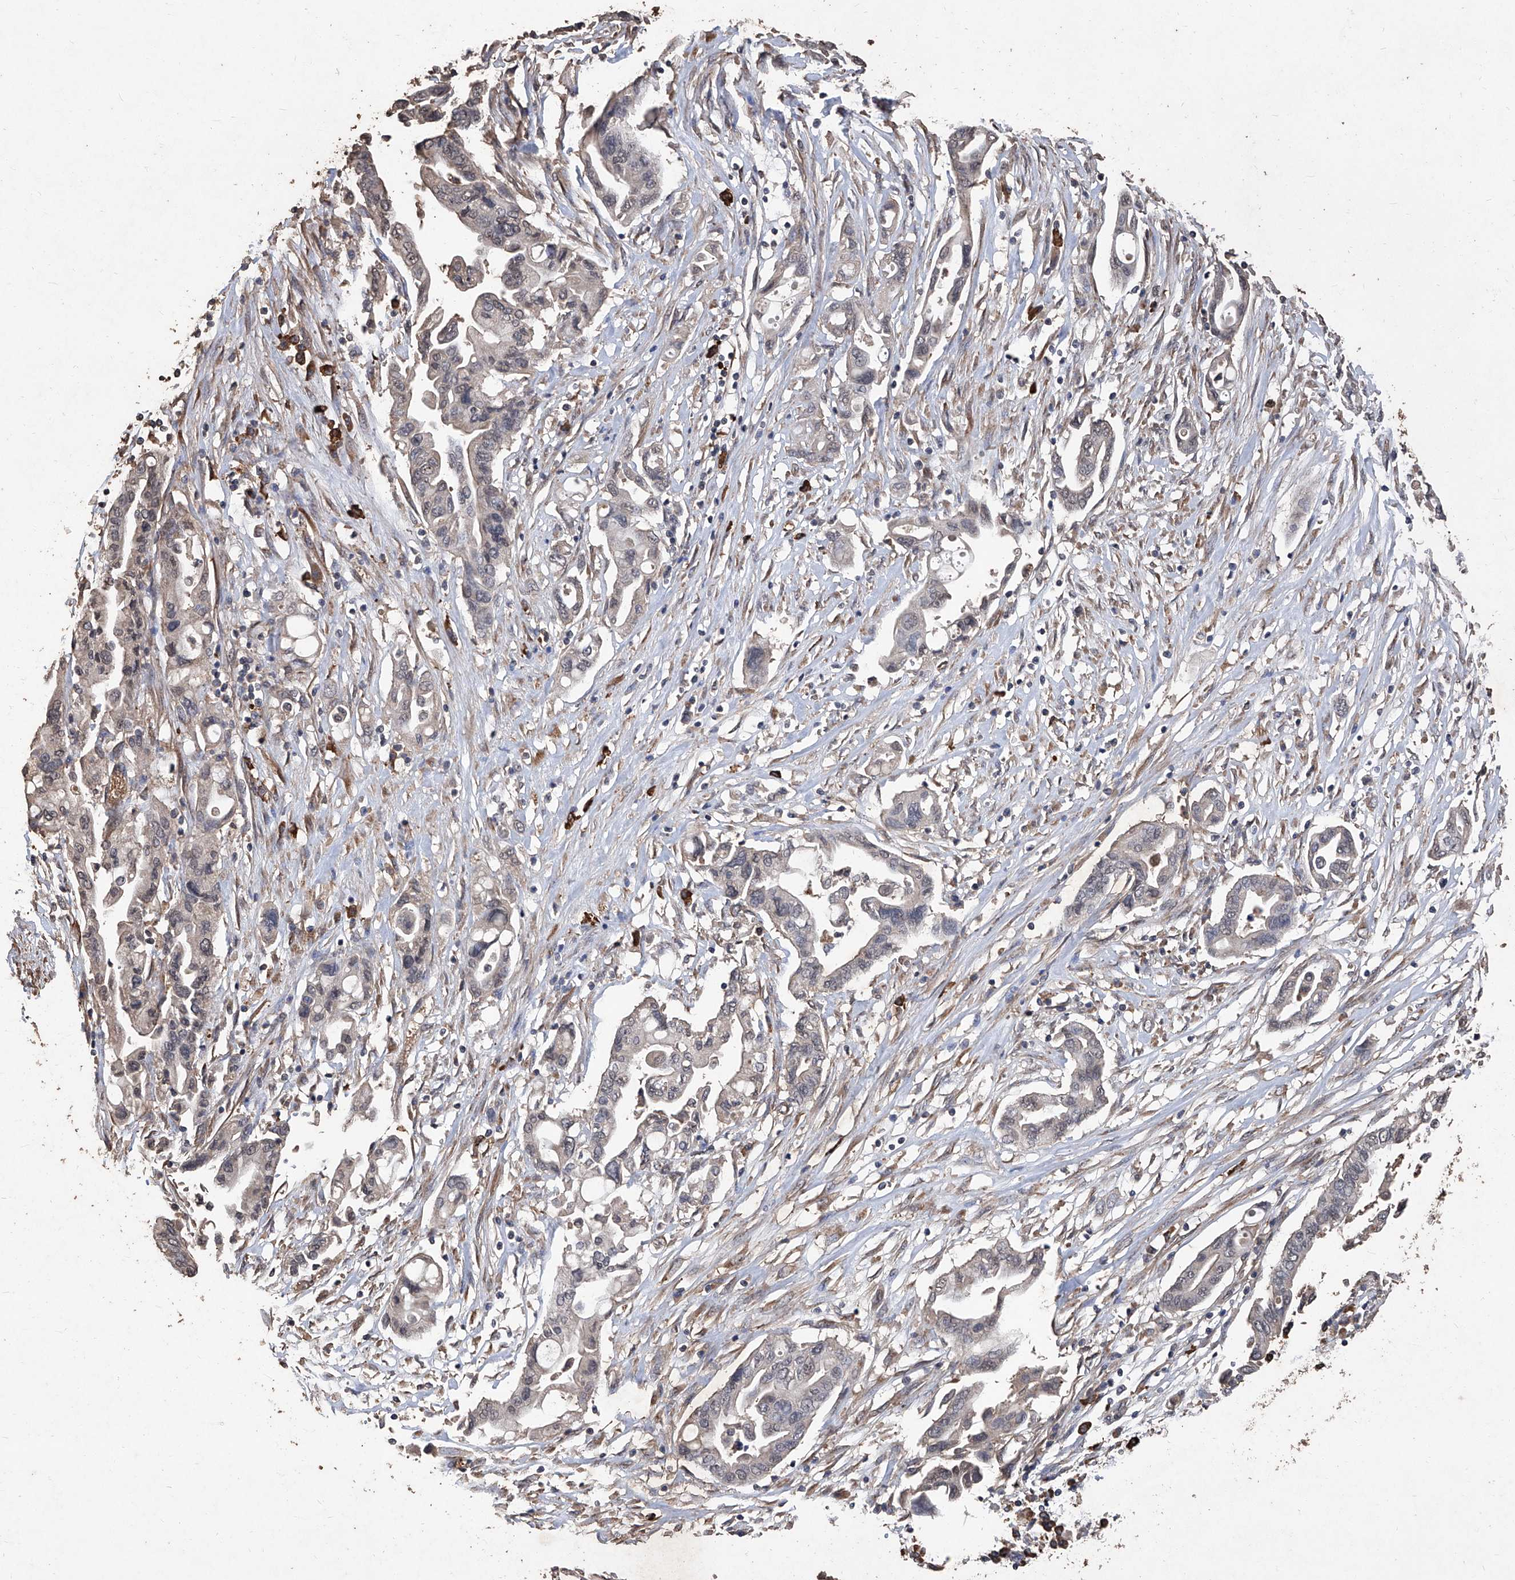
{"staining": {"intensity": "weak", "quantity": "<25%", "location": "cytoplasmic/membranous"}, "tissue": "pancreatic cancer", "cell_type": "Tumor cells", "image_type": "cancer", "snomed": [{"axis": "morphology", "description": "Adenocarcinoma, NOS"}, {"axis": "topography", "description": "Pancreas"}], "caption": "Immunohistochemical staining of pancreatic cancer demonstrates no significant positivity in tumor cells.", "gene": "EML1", "patient": {"sex": "female", "age": 57}}